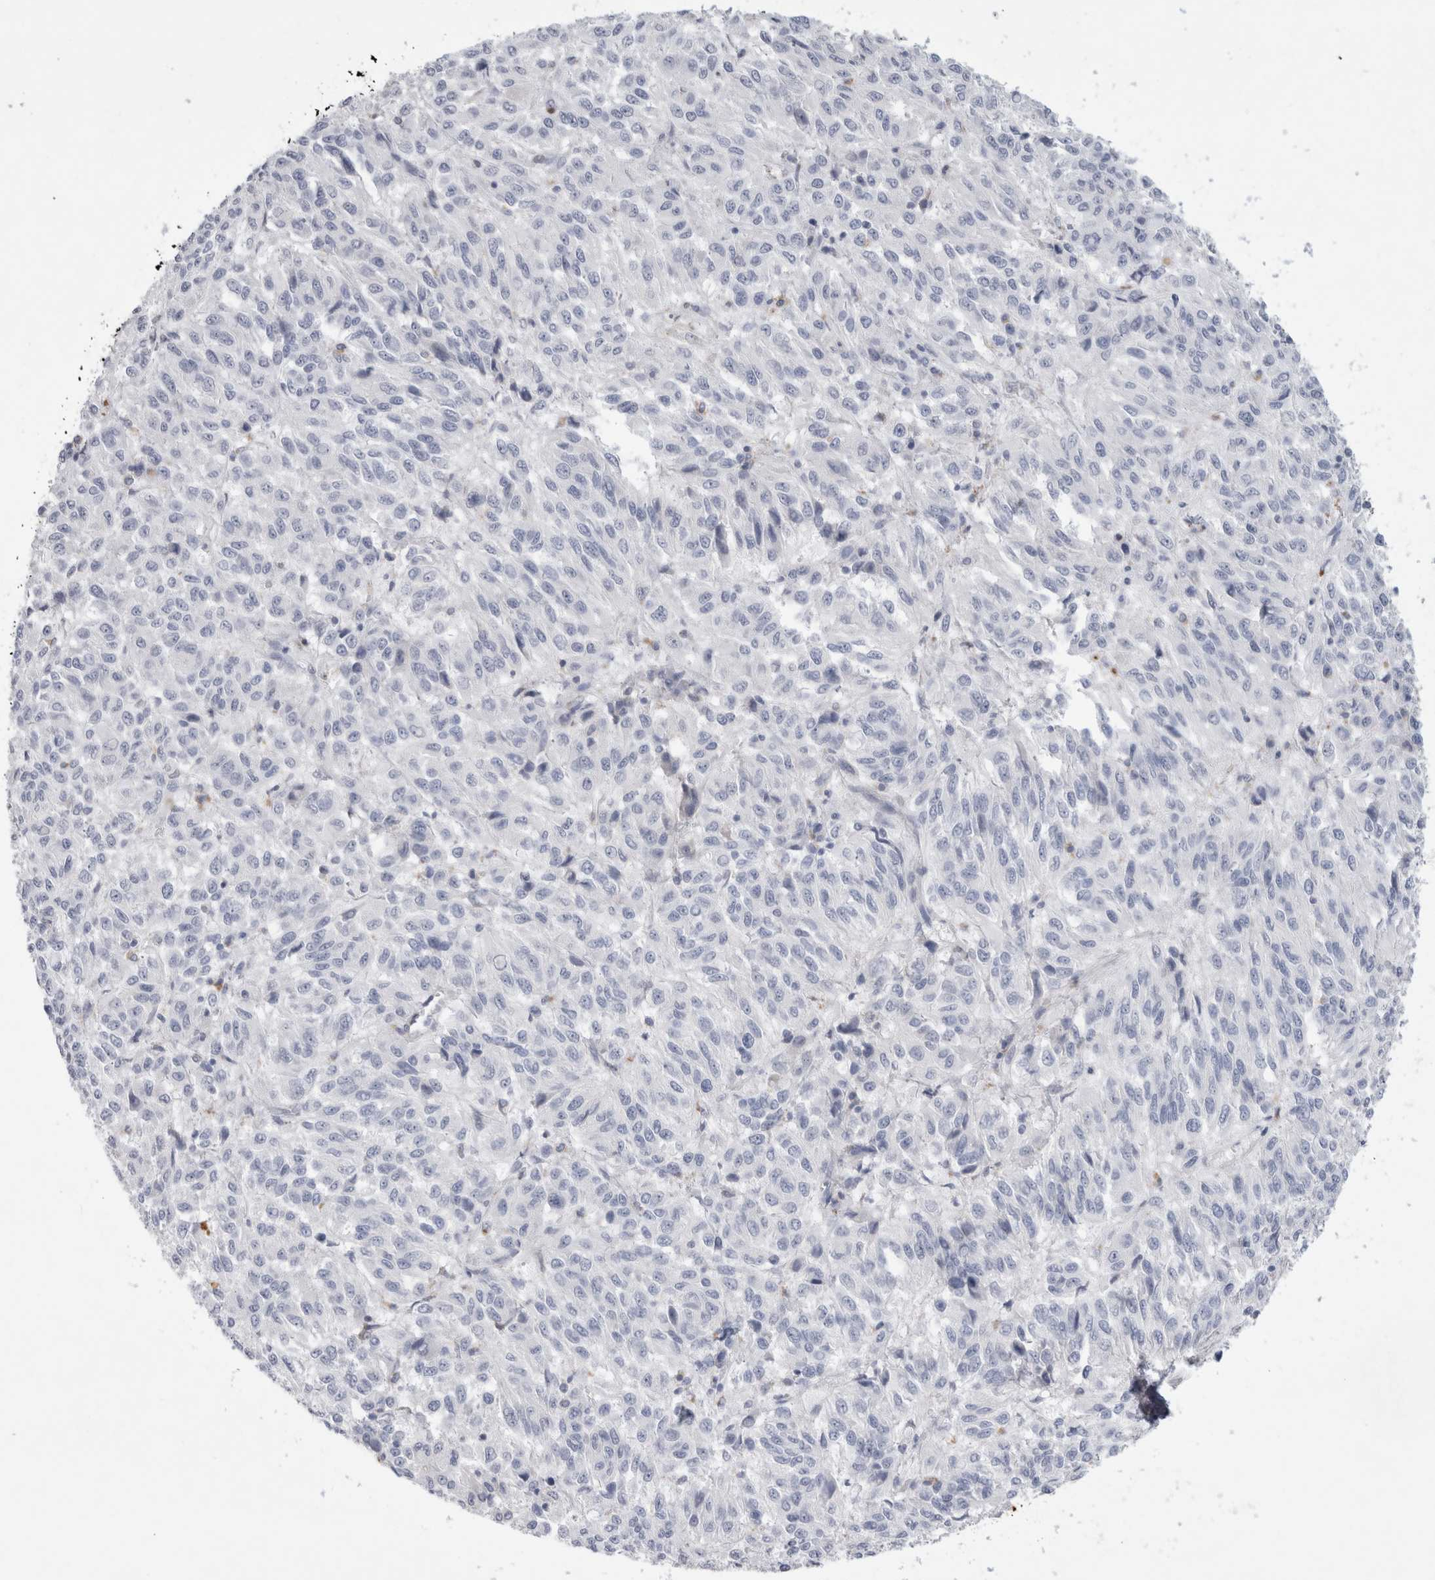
{"staining": {"intensity": "negative", "quantity": "none", "location": "none"}, "tissue": "melanoma", "cell_type": "Tumor cells", "image_type": "cancer", "snomed": [{"axis": "morphology", "description": "Malignant melanoma, Metastatic site"}, {"axis": "topography", "description": "Lung"}], "caption": "The image displays no significant staining in tumor cells of malignant melanoma (metastatic site). (Brightfield microscopy of DAB immunohistochemistry at high magnification).", "gene": "GAA", "patient": {"sex": "male", "age": 64}}